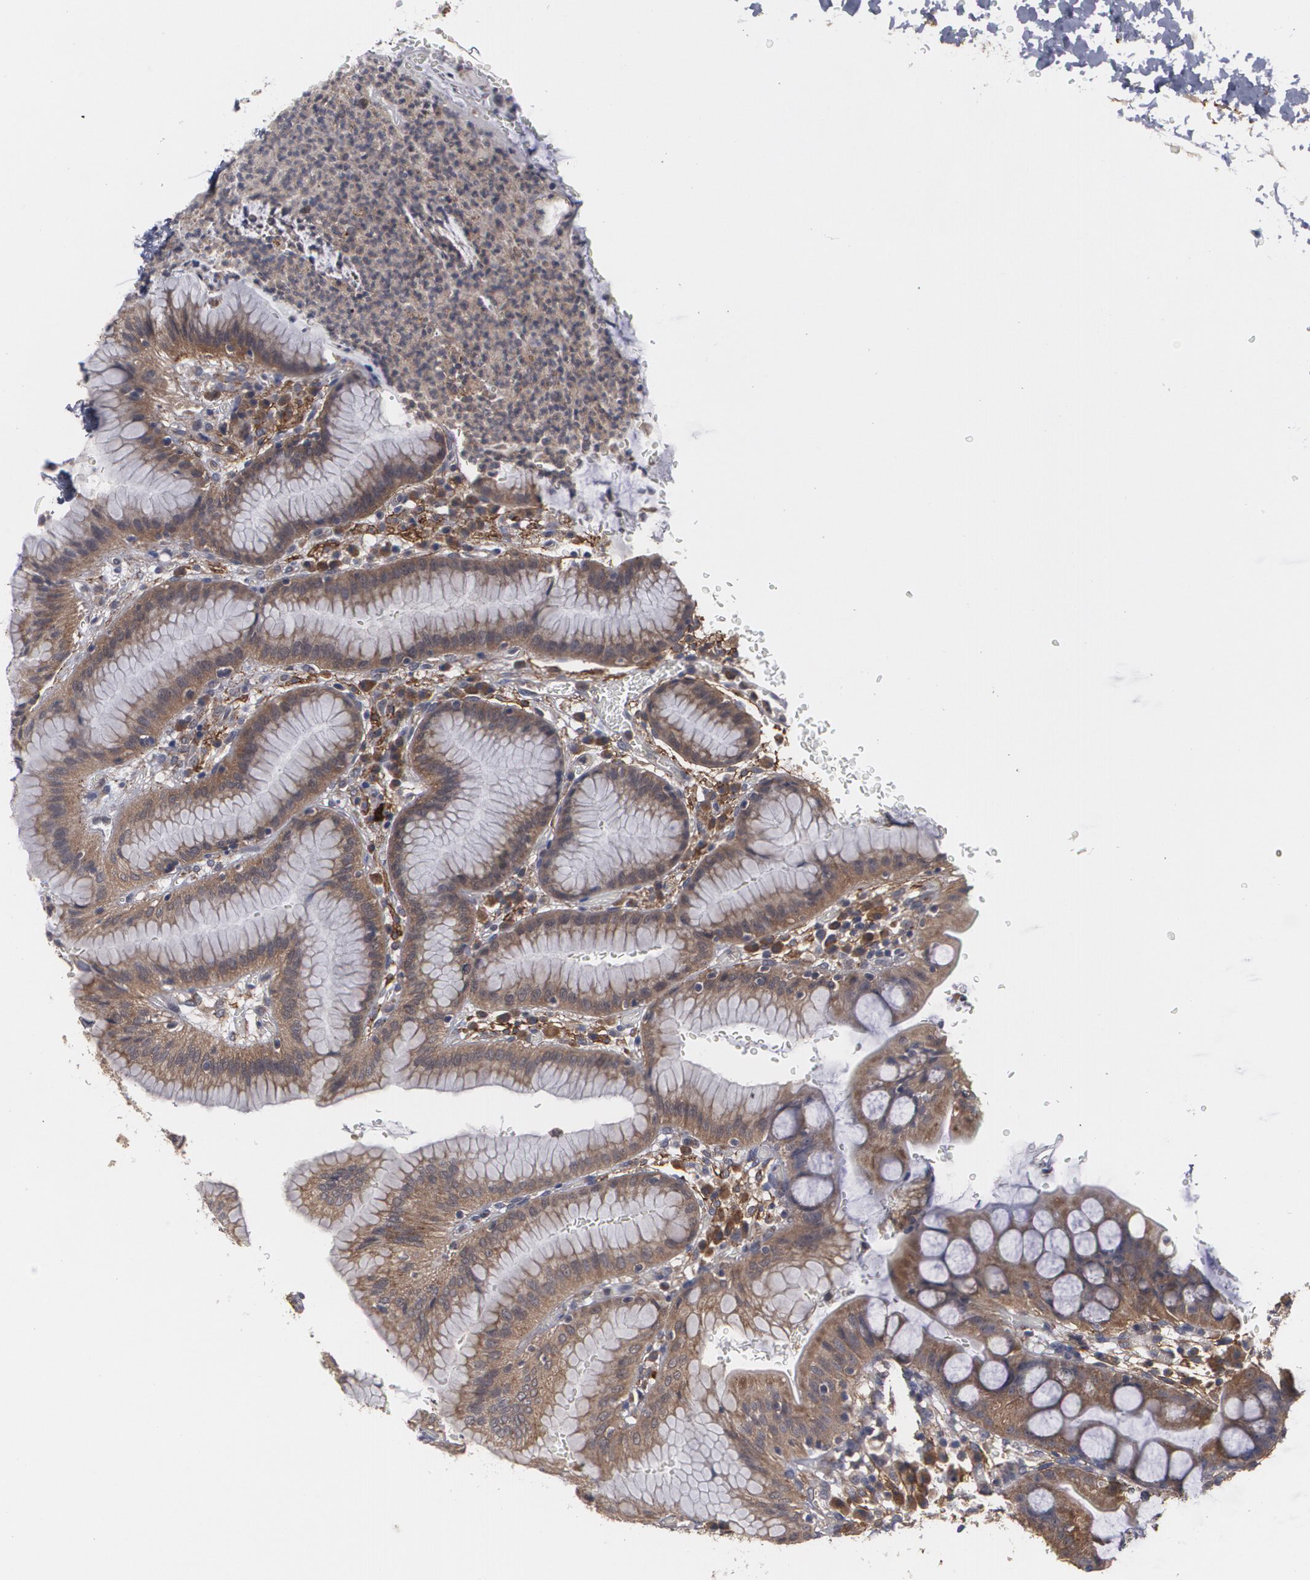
{"staining": {"intensity": "moderate", "quantity": ">75%", "location": "cytoplasmic/membranous"}, "tissue": "stomach", "cell_type": "Glandular cells", "image_type": "normal", "snomed": [{"axis": "morphology", "description": "Normal tissue, NOS"}, {"axis": "morphology", "description": "Inflammation, NOS"}, {"axis": "topography", "description": "Stomach, lower"}], "caption": "Stomach stained with a brown dye shows moderate cytoplasmic/membranous positive staining in approximately >75% of glandular cells.", "gene": "BMP6", "patient": {"sex": "male", "age": 59}}